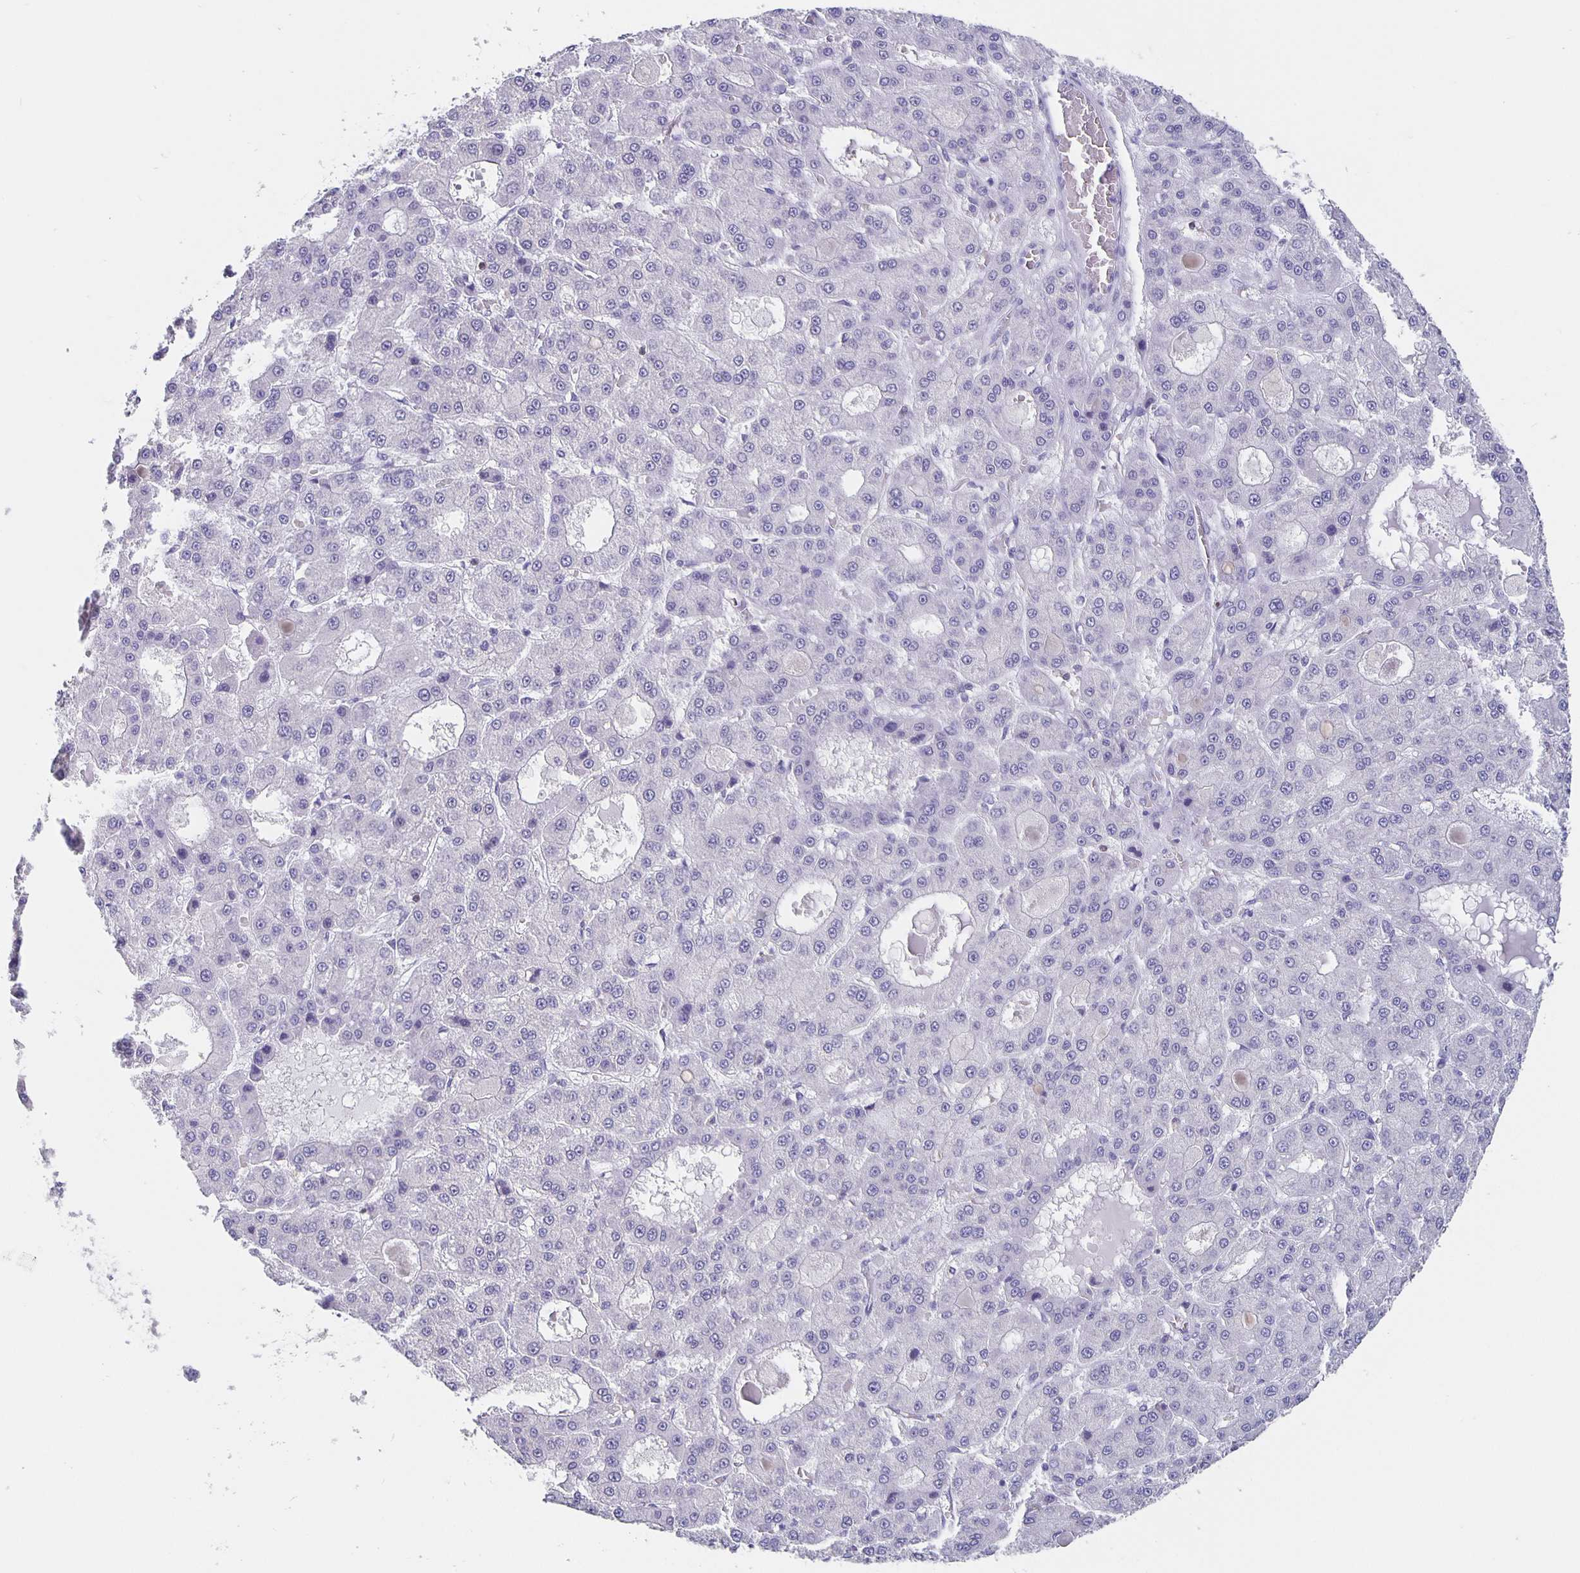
{"staining": {"intensity": "negative", "quantity": "none", "location": "none"}, "tissue": "liver cancer", "cell_type": "Tumor cells", "image_type": "cancer", "snomed": [{"axis": "morphology", "description": "Carcinoma, Hepatocellular, NOS"}, {"axis": "topography", "description": "Liver"}], "caption": "Liver cancer stained for a protein using IHC displays no positivity tumor cells.", "gene": "SATB2", "patient": {"sex": "male", "age": 70}}